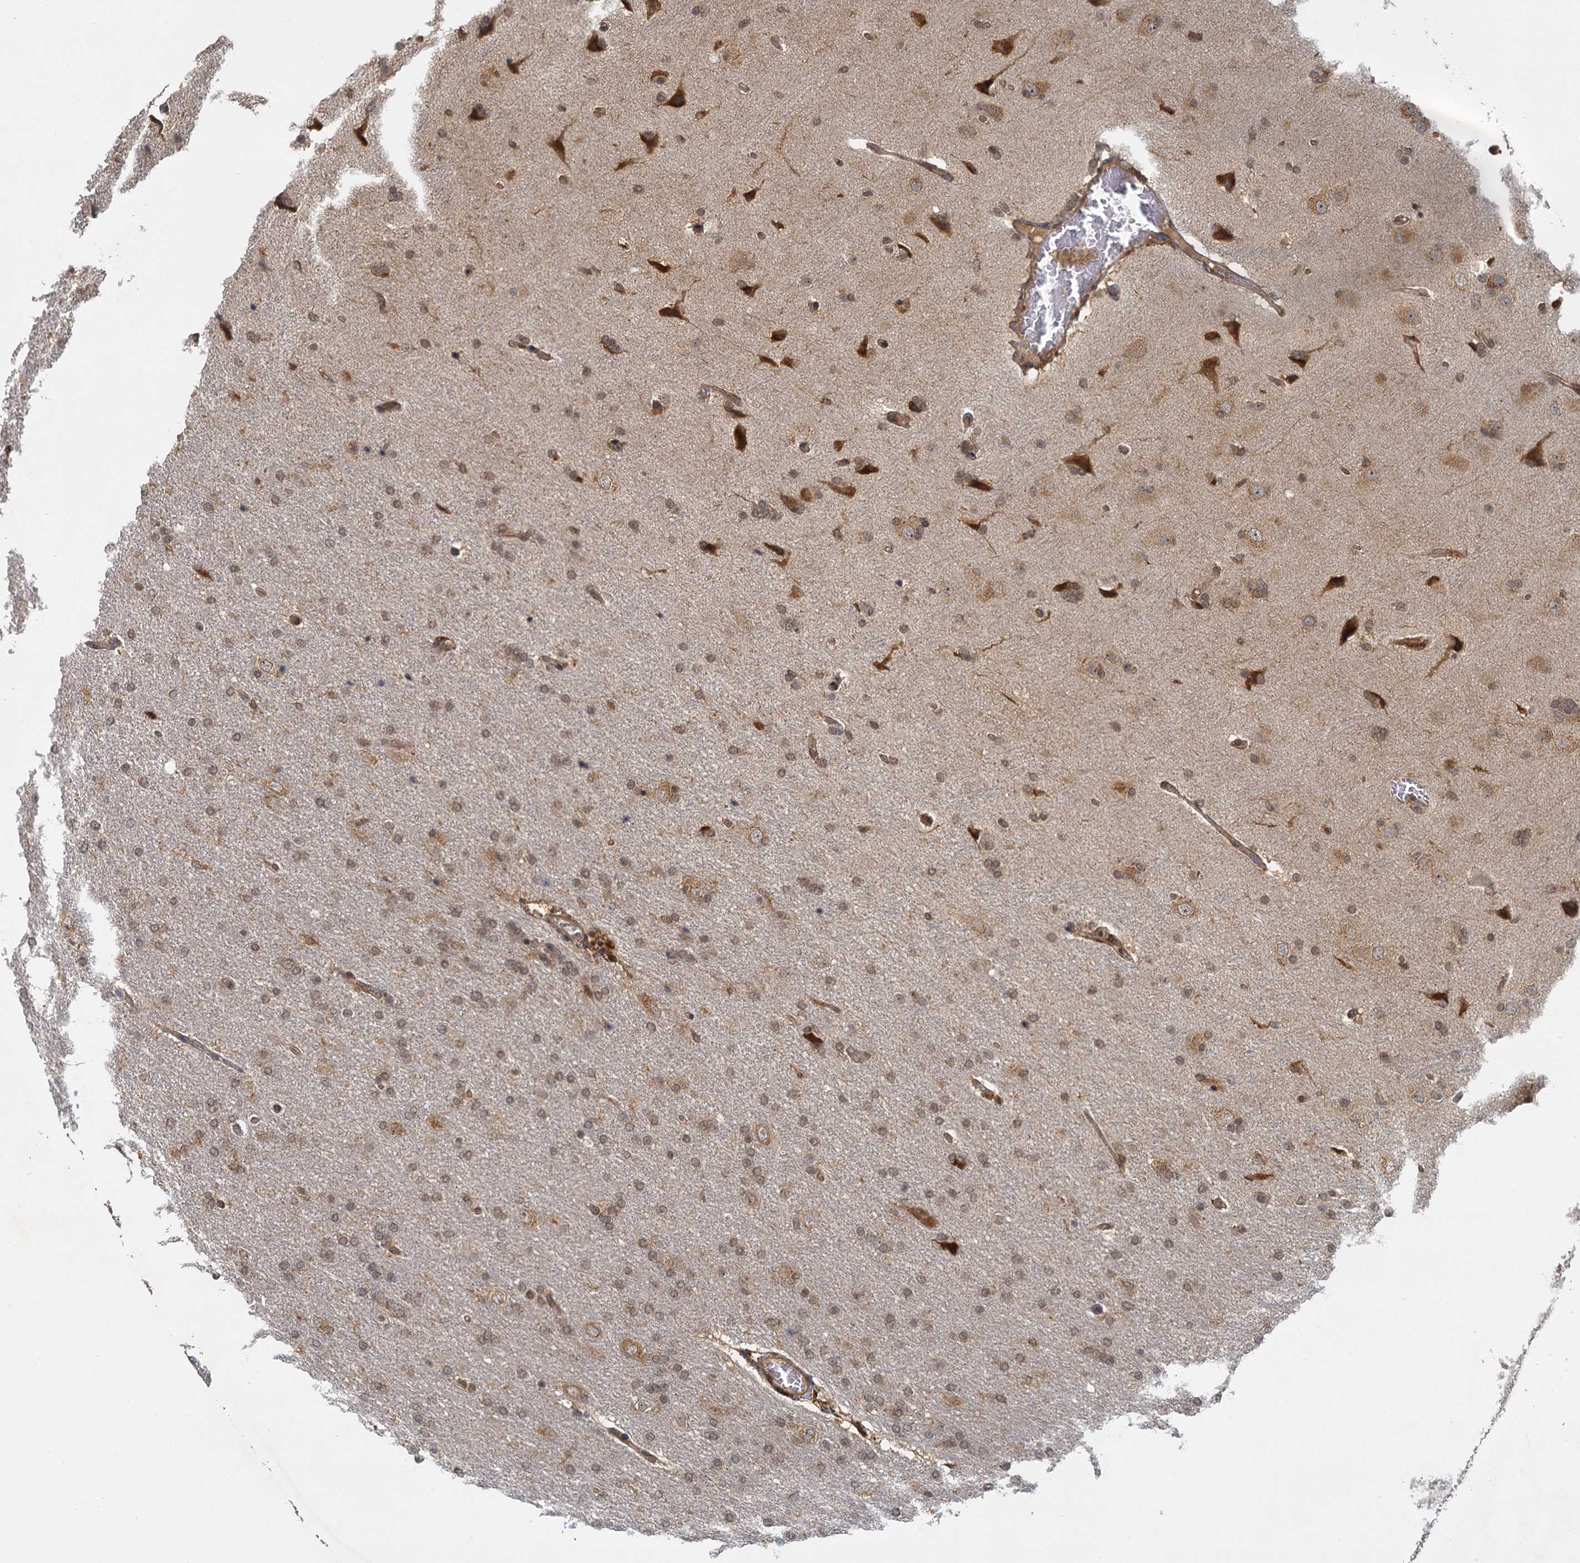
{"staining": {"intensity": "weak", "quantity": "25%-75%", "location": "cytoplasmic/membranous"}, "tissue": "glioma", "cell_type": "Tumor cells", "image_type": "cancer", "snomed": [{"axis": "morphology", "description": "Glioma, malignant, High grade"}, {"axis": "topography", "description": "Brain"}], "caption": "Immunohistochemistry micrograph of malignant high-grade glioma stained for a protein (brown), which displays low levels of weak cytoplasmic/membranous positivity in approximately 25%-75% of tumor cells.", "gene": "ZNF549", "patient": {"sex": "male", "age": 72}}